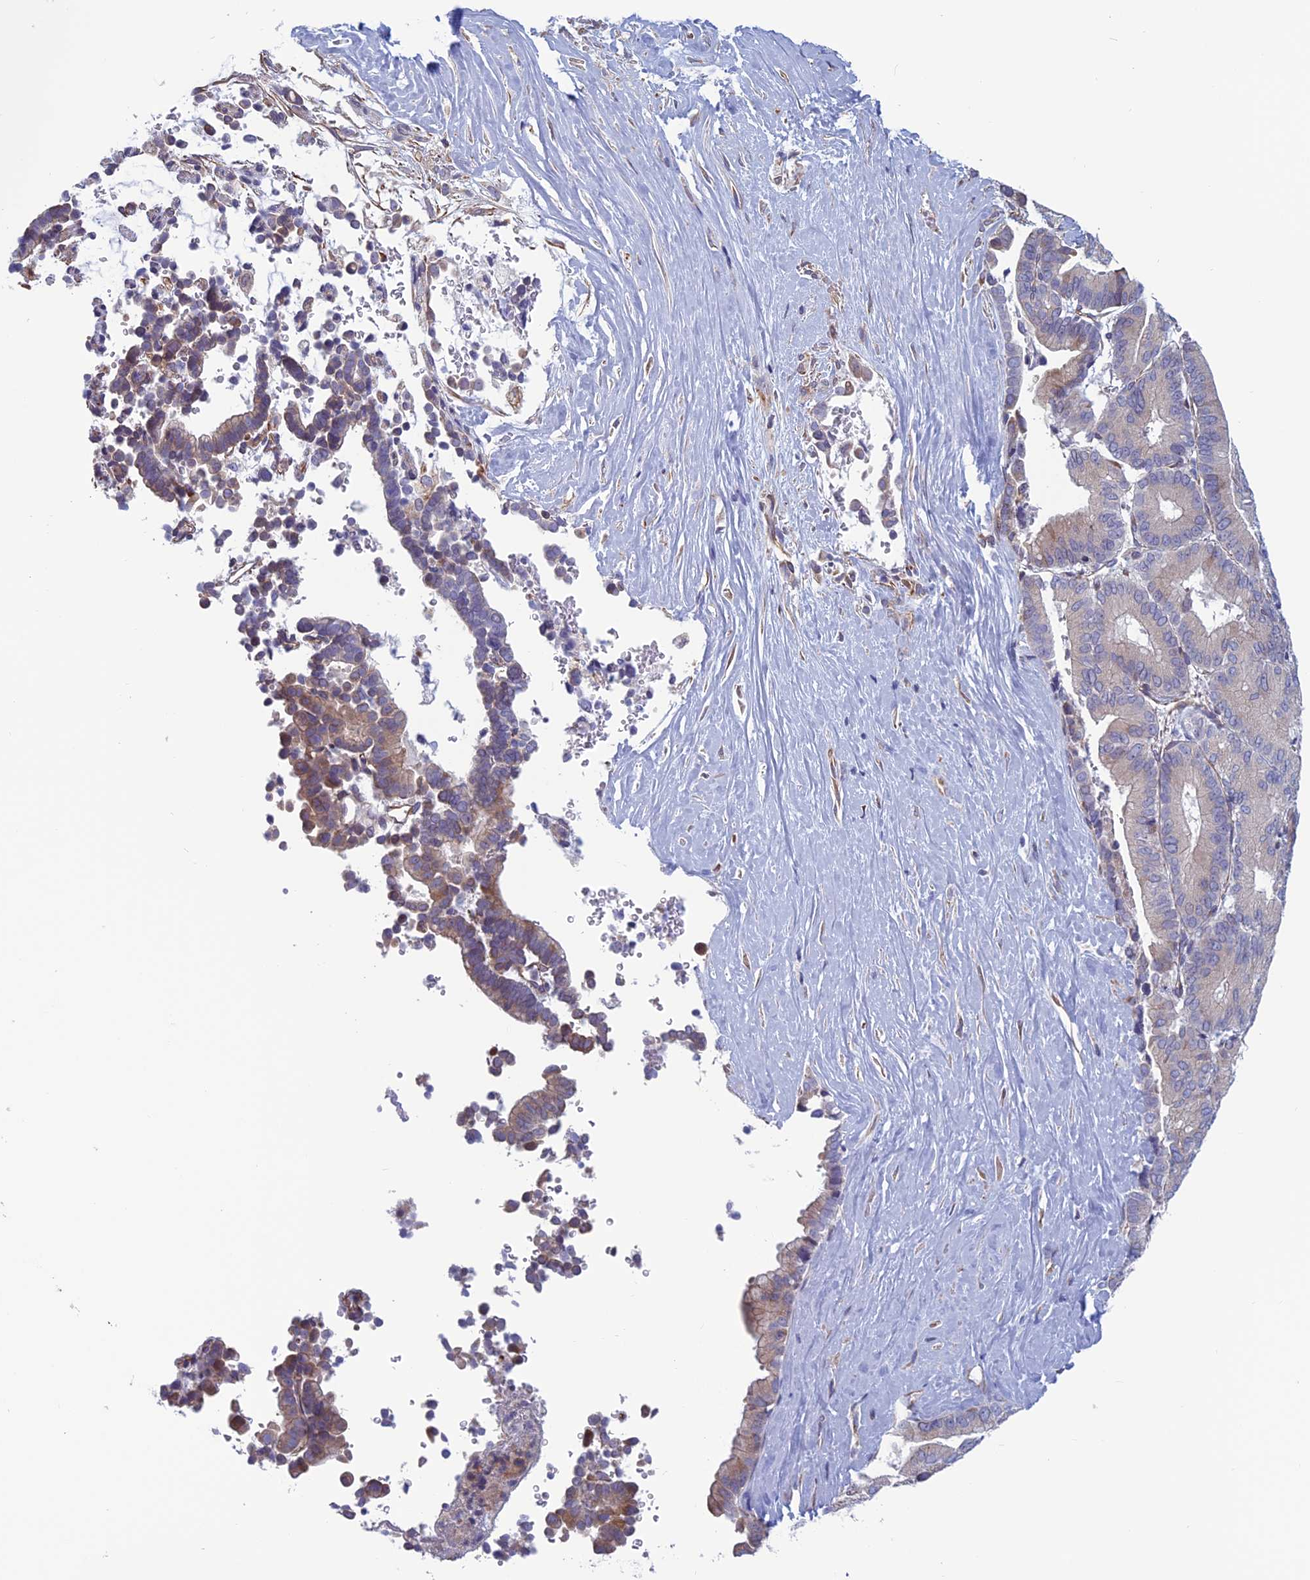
{"staining": {"intensity": "negative", "quantity": "none", "location": "none"}, "tissue": "liver cancer", "cell_type": "Tumor cells", "image_type": "cancer", "snomed": [{"axis": "morphology", "description": "Cholangiocarcinoma"}, {"axis": "topography", "description": "Liver"}], "caption": "Liver cholangiocarcinoma stained for a protein using immunohistochemistry demonstrates no positivity tumor cells.", "gene": "BCL2L10", "patient": {"sex": "female", "age": 75}}